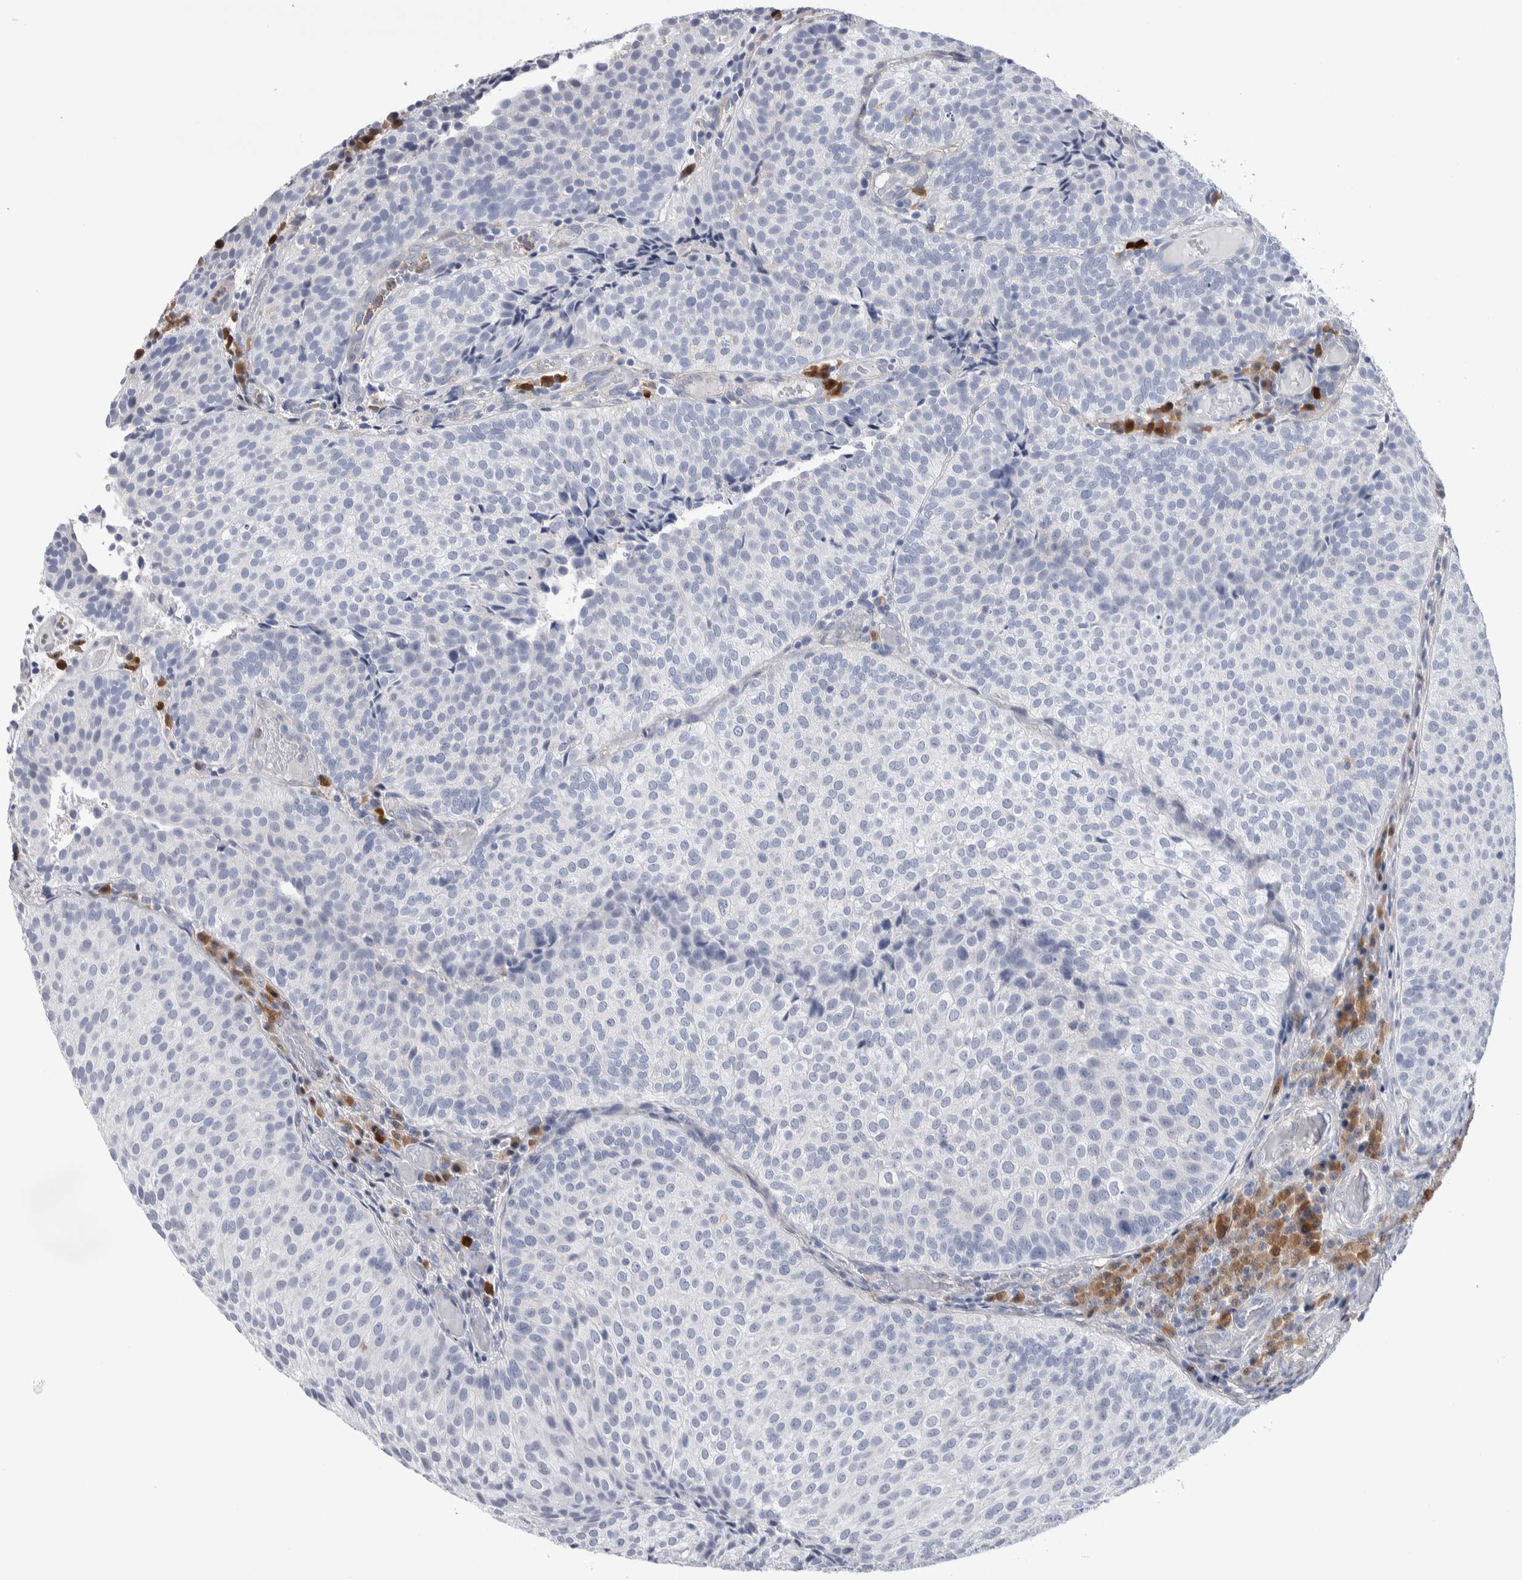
{"staining": {"intensity": "negative", "quantity": "none", "location": "none"}, "tissue": "urothelial cancer", "cell_type": "Tumor cells", "image_type": "cancer", "snomed": [{"axis": "morphology", "description": "Urothelial carcinoma, Low grade"}, {"axis": "topography", "description": "Urinary bladder"}], "caption": "An immunohistochemistry histopathology image of low-grade urothelial carcinoma is shown. There is no staining in tumor cells of low-grade urothelial carcinoma.", "gene": "LURAP1L", "patient": {"sex": "male", "age": 86}}